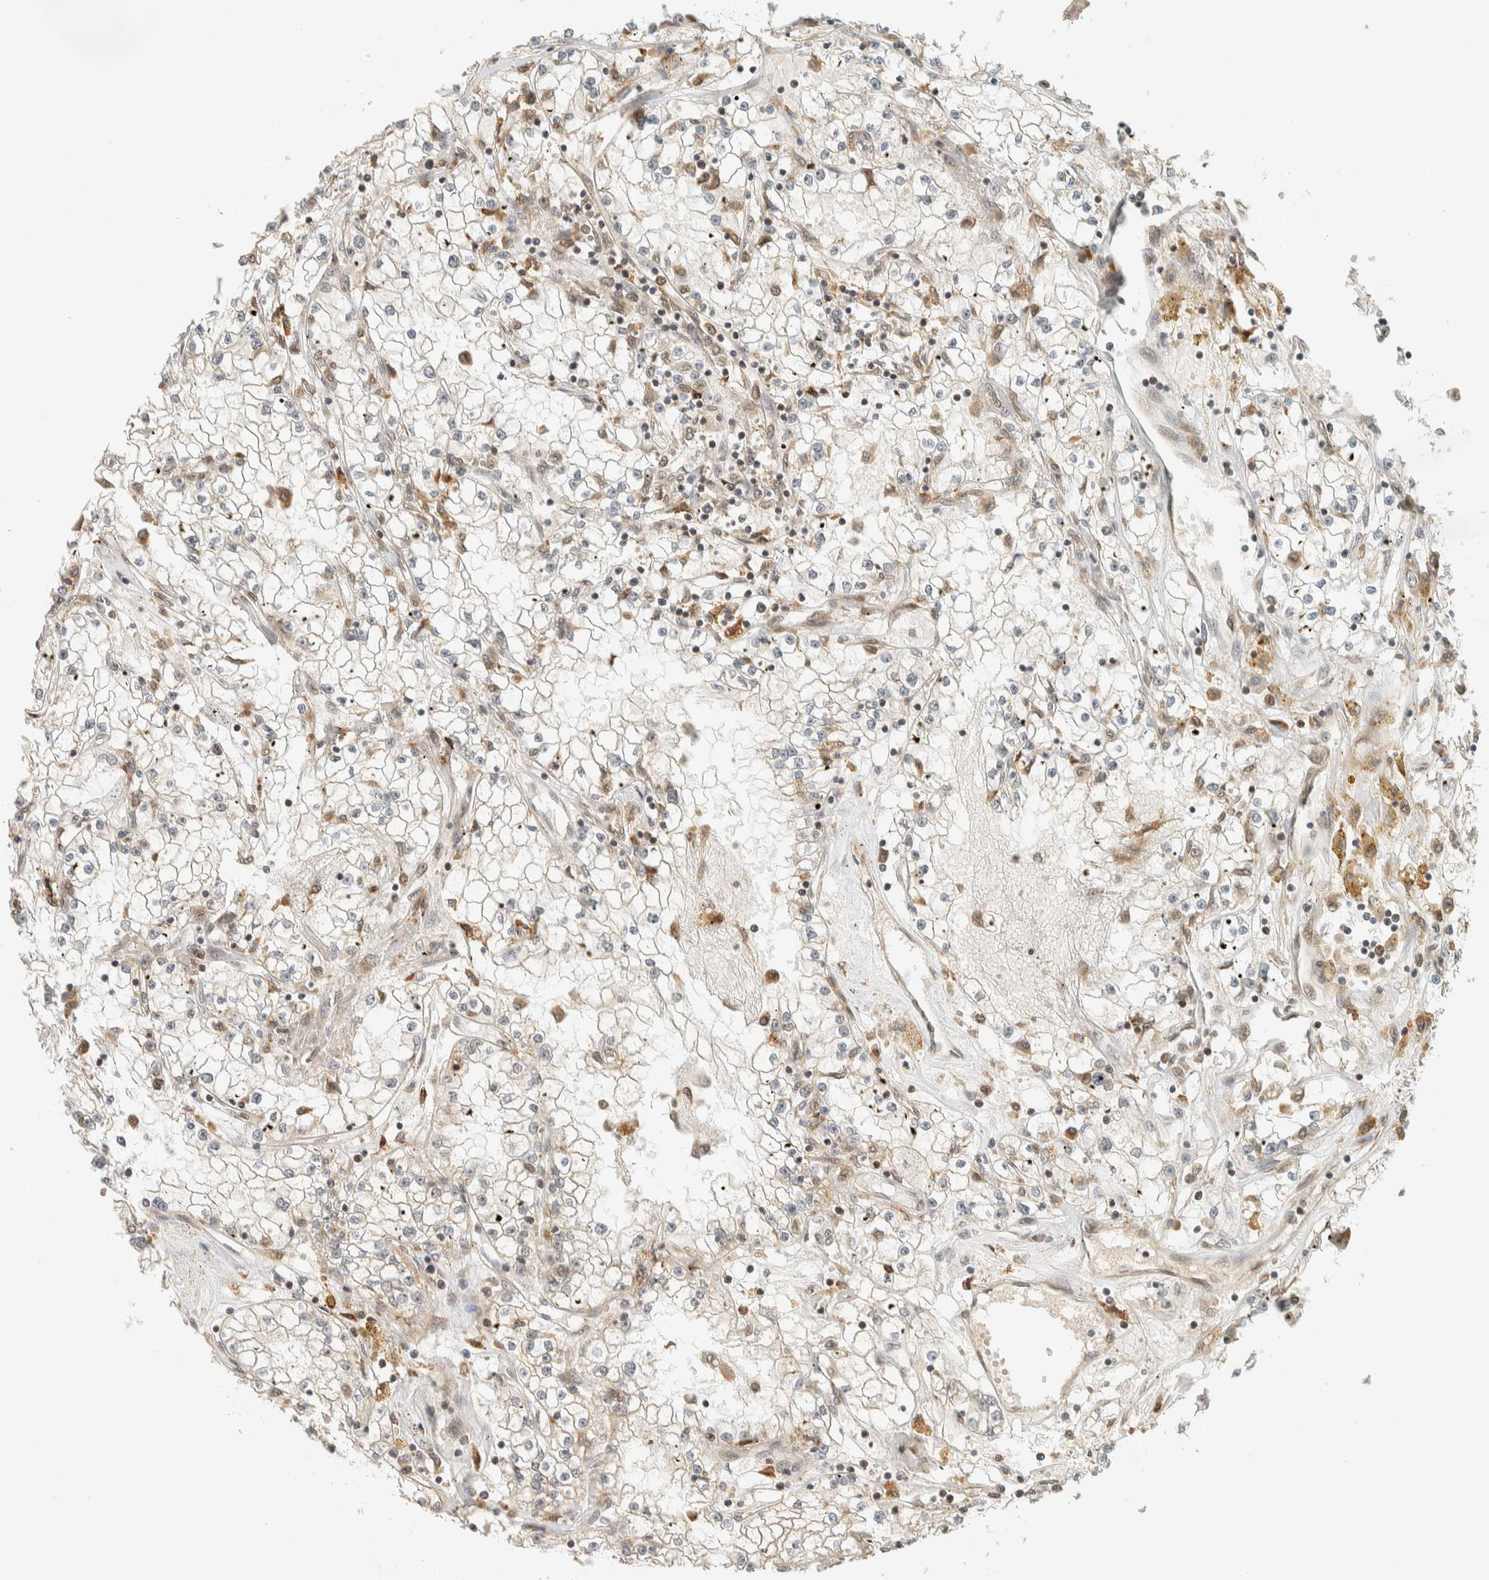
{"staining": {"intensity": "negative", "quantity": "none", "location": "none"}, "tissue": "renal cancer", "cell_type": "Tumor cells", "image_type": "cancer", "snomed": [{"axis": "morphology", "description": "Adenocarcinoma, NOS"}, {"axis": "topography", "description": "Kidney"}], "caption": "A photomicrograph of renal cancer stained for a protein demonstrates no brown staining in tumor cells. (Immunohistochemistry, brightfield microscopy, high magnification).", "gene": "ITPRID1", "patient": {"sex": "male", "age": 56}}